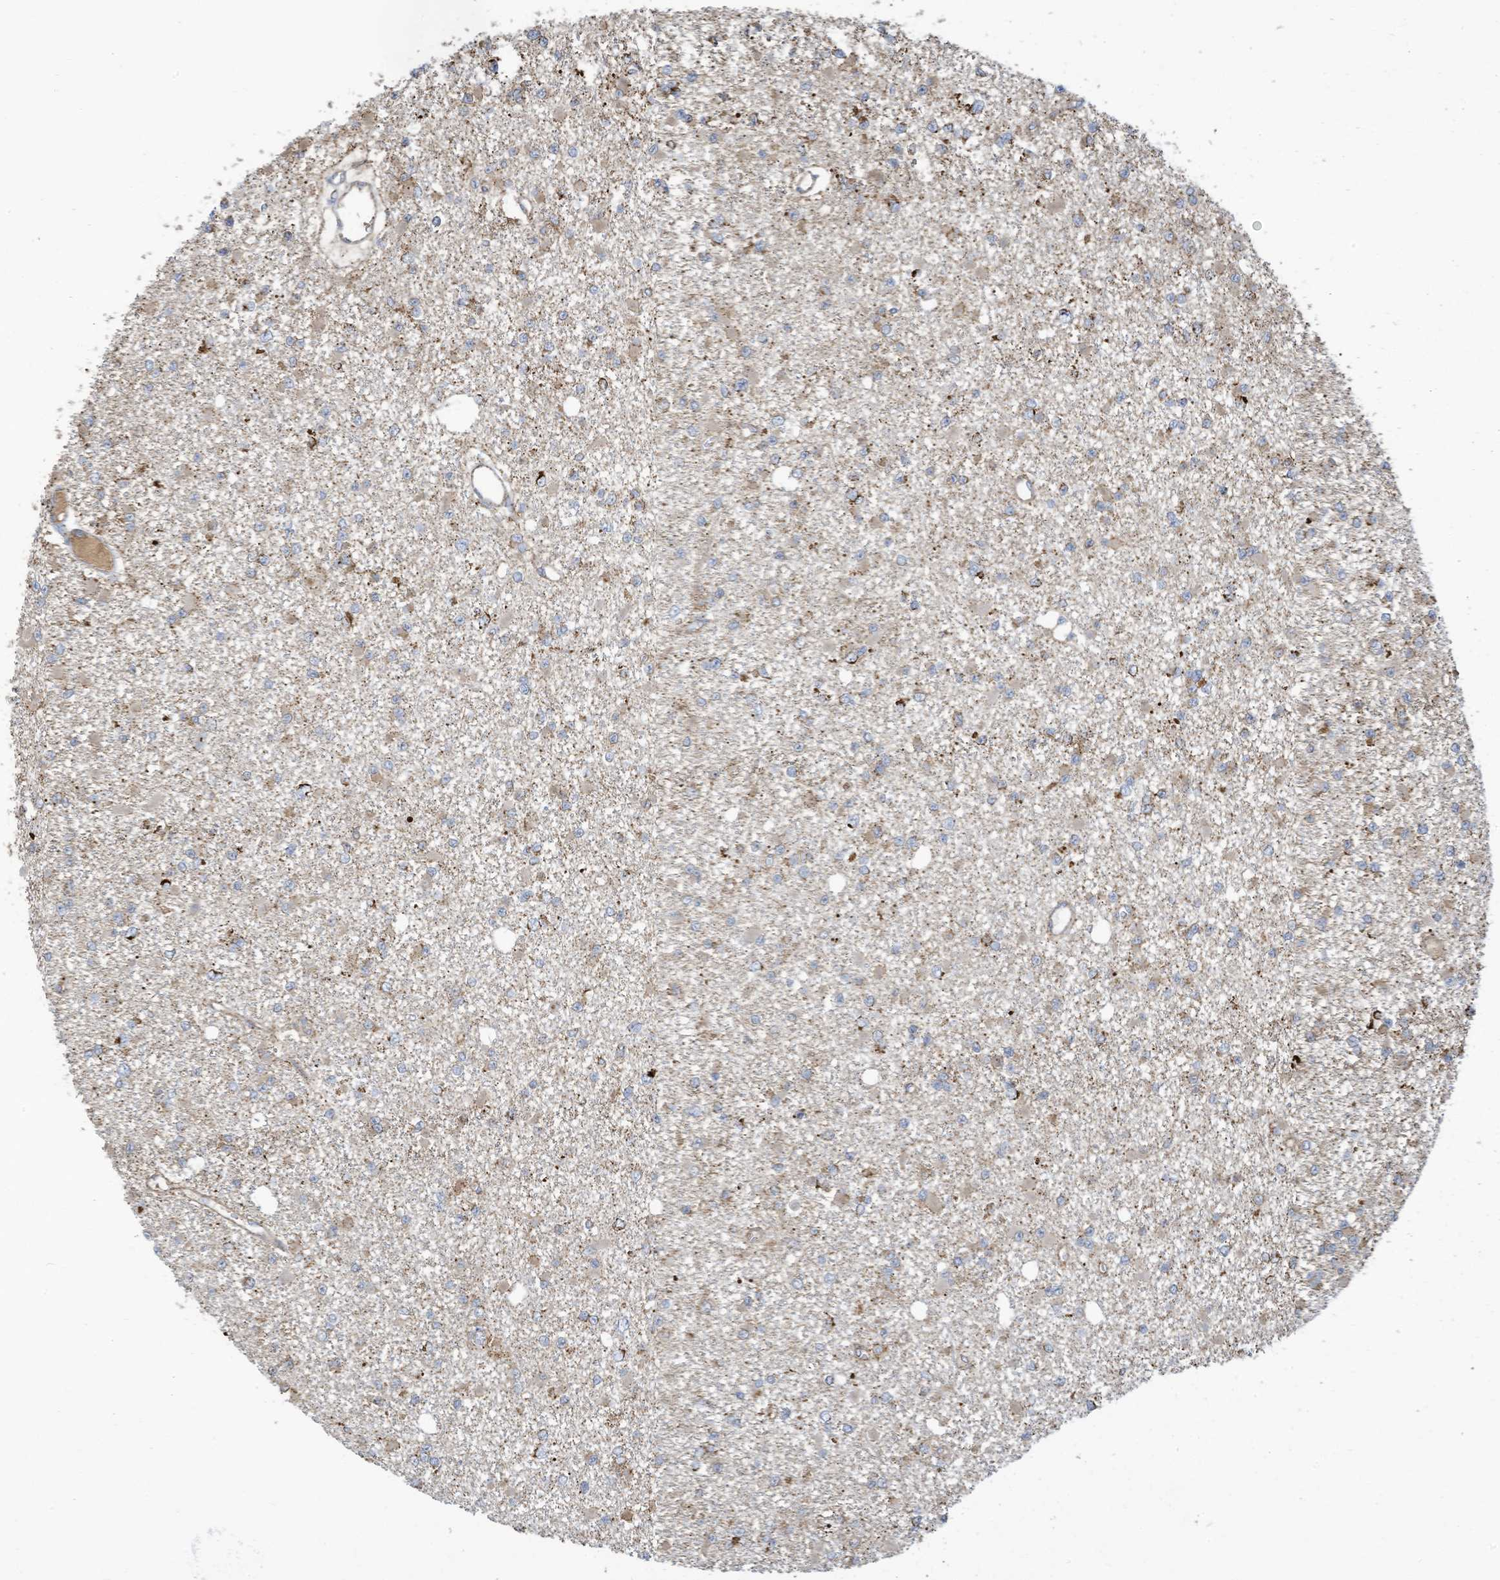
{"staining": {"intensity": "weak", "quantity": "25%-75%", "location": "cytoplasmic/membranous"}, "tissue": "glioma", "cell_type": "Tumor cells", "image_type": "cancer", "snomed": [{"axis": "morphology", "description": "Glioma, malignant, Low grade"}, {"axis": "topography", "description": "Brain"}], "caption": "The micrograph shows staining of glioma, revealing weak cytoplasmic/membranous protein positivity (brown color) within tumor cells.", "gene": "COX10", "patient": {"sex": "female", "age": 22}}